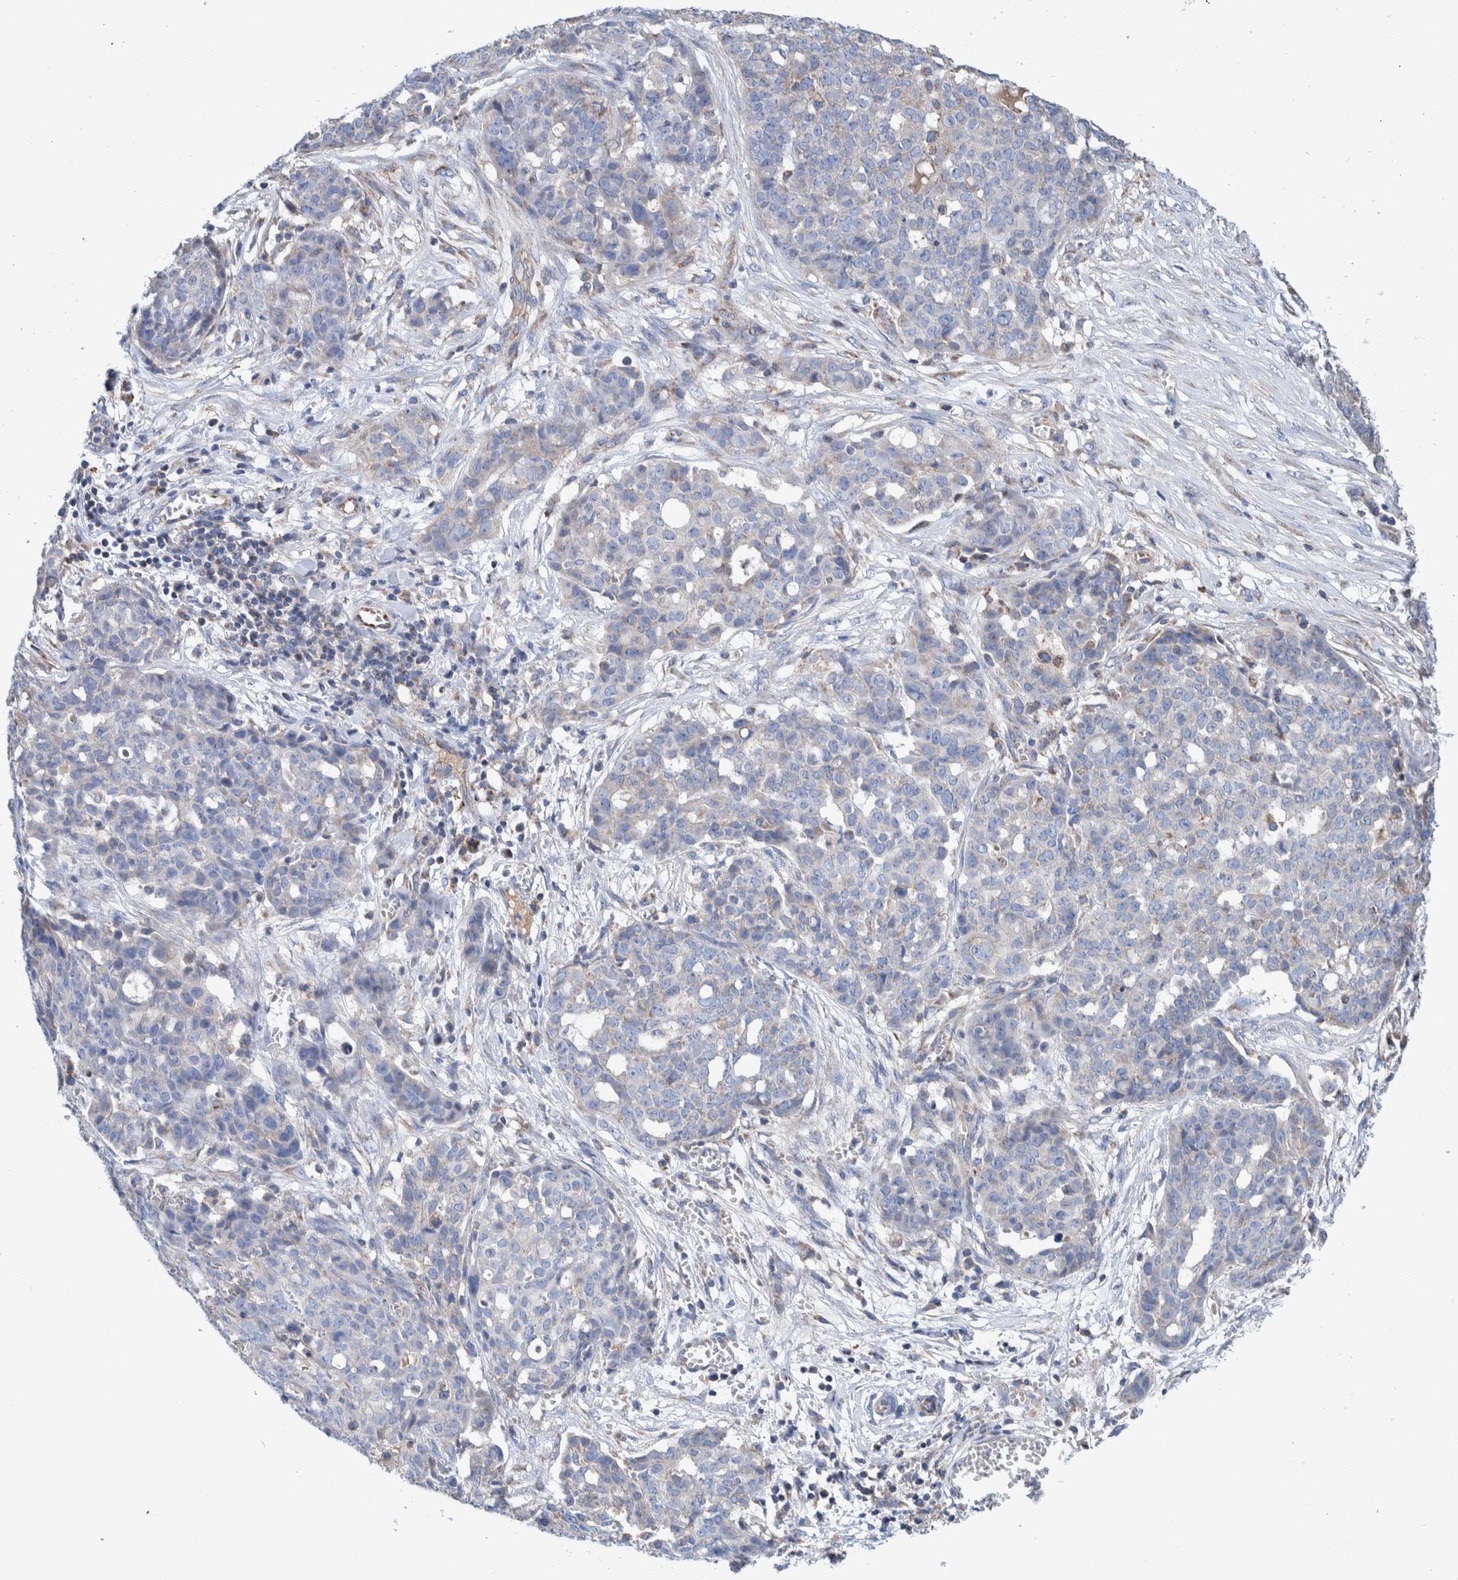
{"staining": {"intensity": "negative", "quantity": "none", "location": "none"}, "tissue": "ovarian cancer", "cell_type": "Tumor cells", "image_type": "cancer", "snomed": [{"axis": "morphology", "description": "Cystadenocarcinoma, serous, NOS"}, {"axis": "topography", "description": "Soft tissue"}, {"axis": "topography", "description": "Ovary"}], "caption": "Ovarian serous cystadenocarcinoma was stained to show a protein in brown. There is no significant positivity in tumor cells. Brightfield microscopy of IHC stained with DAB (3,3'-diaminobenzidine) (brown) and hematoxylin (blue), captured at high magnification.", "gene": "DECR1", "patient": {"sex": "female", "age": 57}}